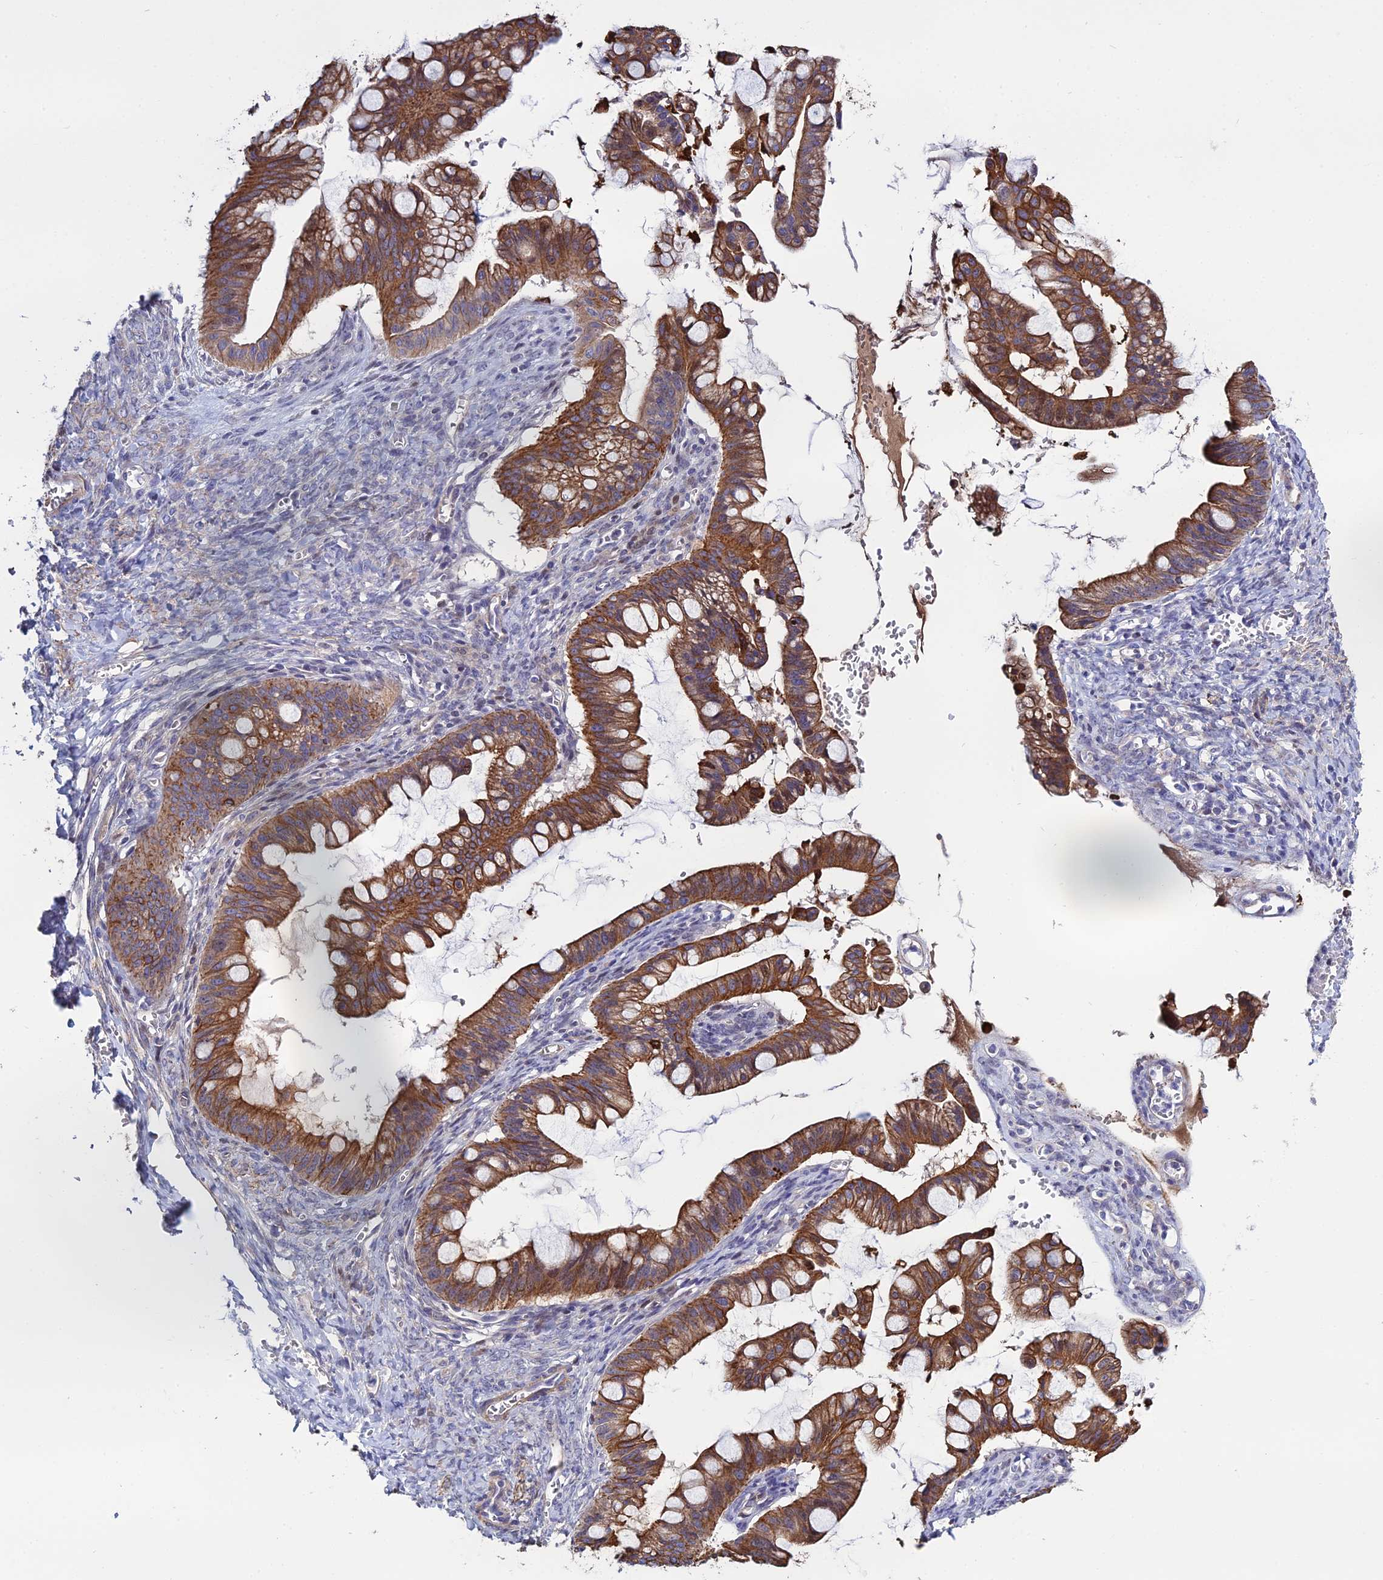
{"staining": {"intensity": "moderate", "quantity": ">75%", "location": "cytoplasmic/membranous"}, "tissue": "ovarian cancer", "cell_type": "Tumor cells", "image_type": "cancer", "snomed": [{"axis": "morphology", "description": "Cystadenocarcinoma, mucinous, NOS"}, {"axis": "topography", "description": "Ovary"}], "caption": "Mucinous cystadenocarcinoma (ovarian) tissue displays moderate cytoplasmic/membranous expression in approximately >75% of tumor cells", "gene": "LZTS2", "patient": {"sex": "female", "age": 73}}